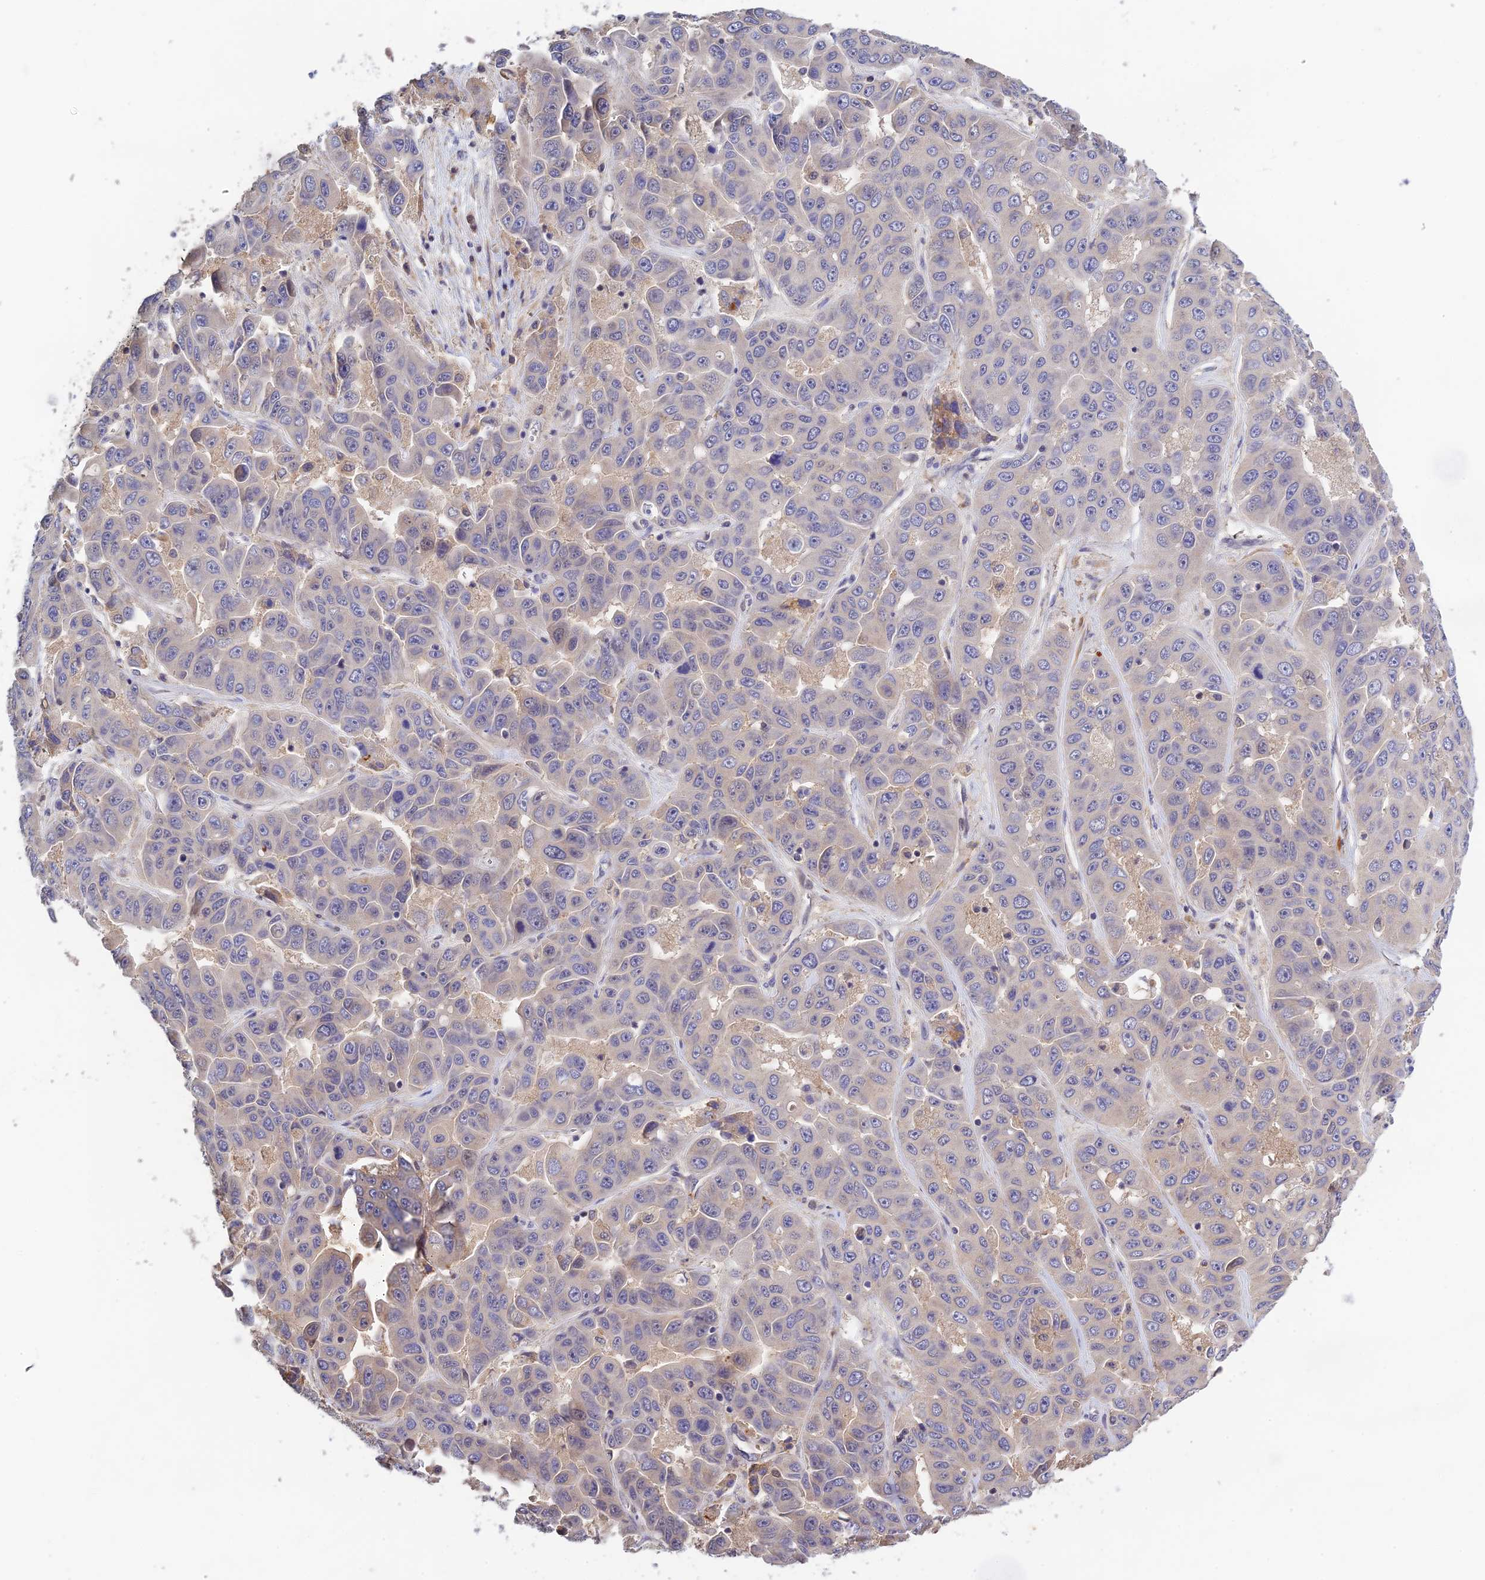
{"staining": {"intensity": "negative", "quantity": "none", "location": "none"}, "tissue": "liver cancer", "cell_type": "Tumor cells", "image_type": "cancer", "snomed": [{"axis": "morphology", "description": "Cholangiocarcinoma"}, {"axis": "topography", "description": "Liver"}], "caption": "The image reveals no significant expression in tumor cells of liver cholangiocarcinoma.", "gene": "CWH43", "patient": {"sex": "female", "age": 52}}